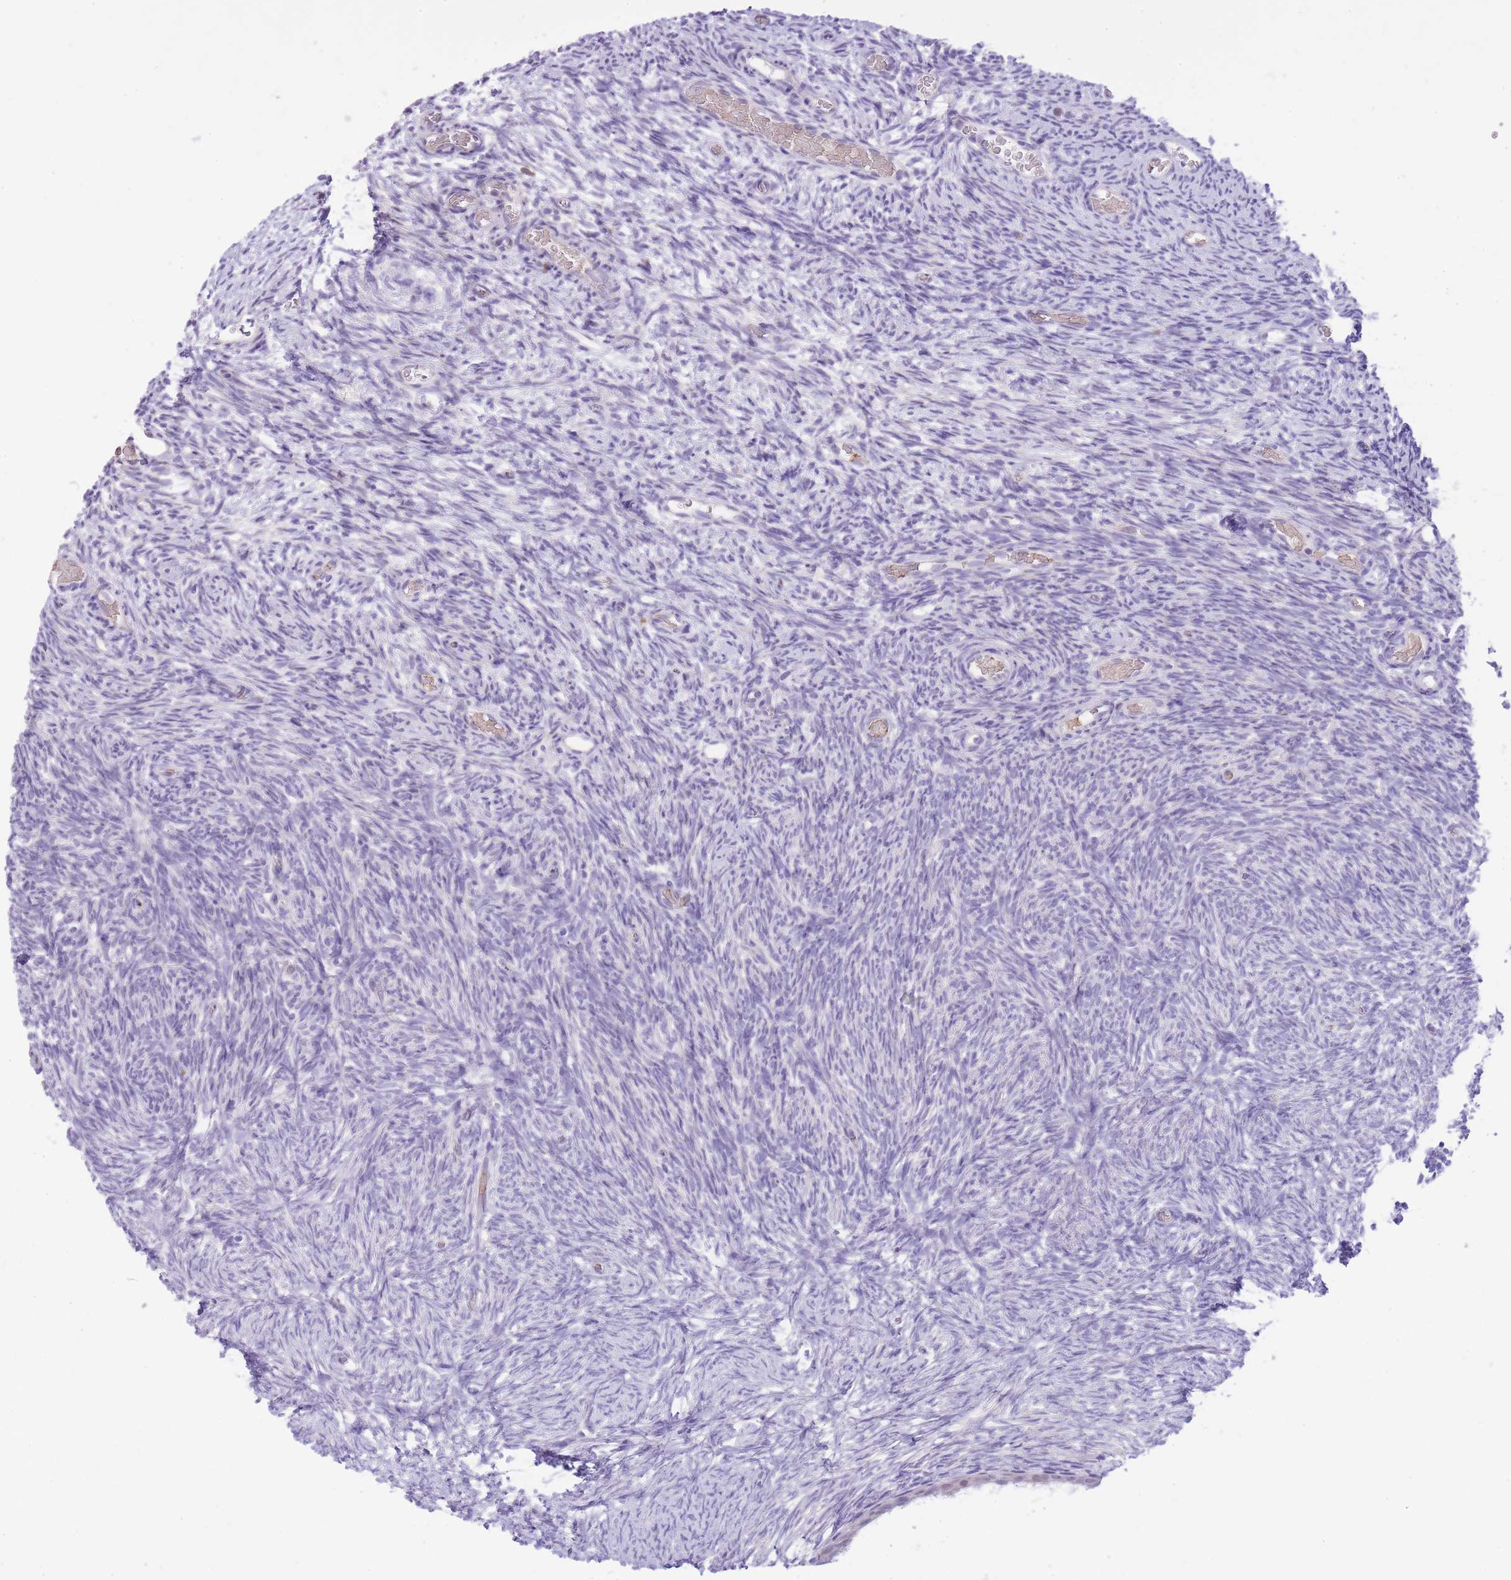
{"staining": {"intensity": "negative", "quantity": "none", "location": "none"}, "tissue": "ovary", "cell_type": "Ovarian stroma cells", "image_type": "normal", "snomed": [{"axis": "morphology", "description": "Normal tissue, NOS"}, {"axis": "topography", "description": "Ovary"}], "caption": "This is a histopathology image of IHC staining of unremarkable ovary, which shows no positivity in ovarian stroma cells.", "gene": "MEIOSIN", "patient": {"sex": "female", "age": 39}}